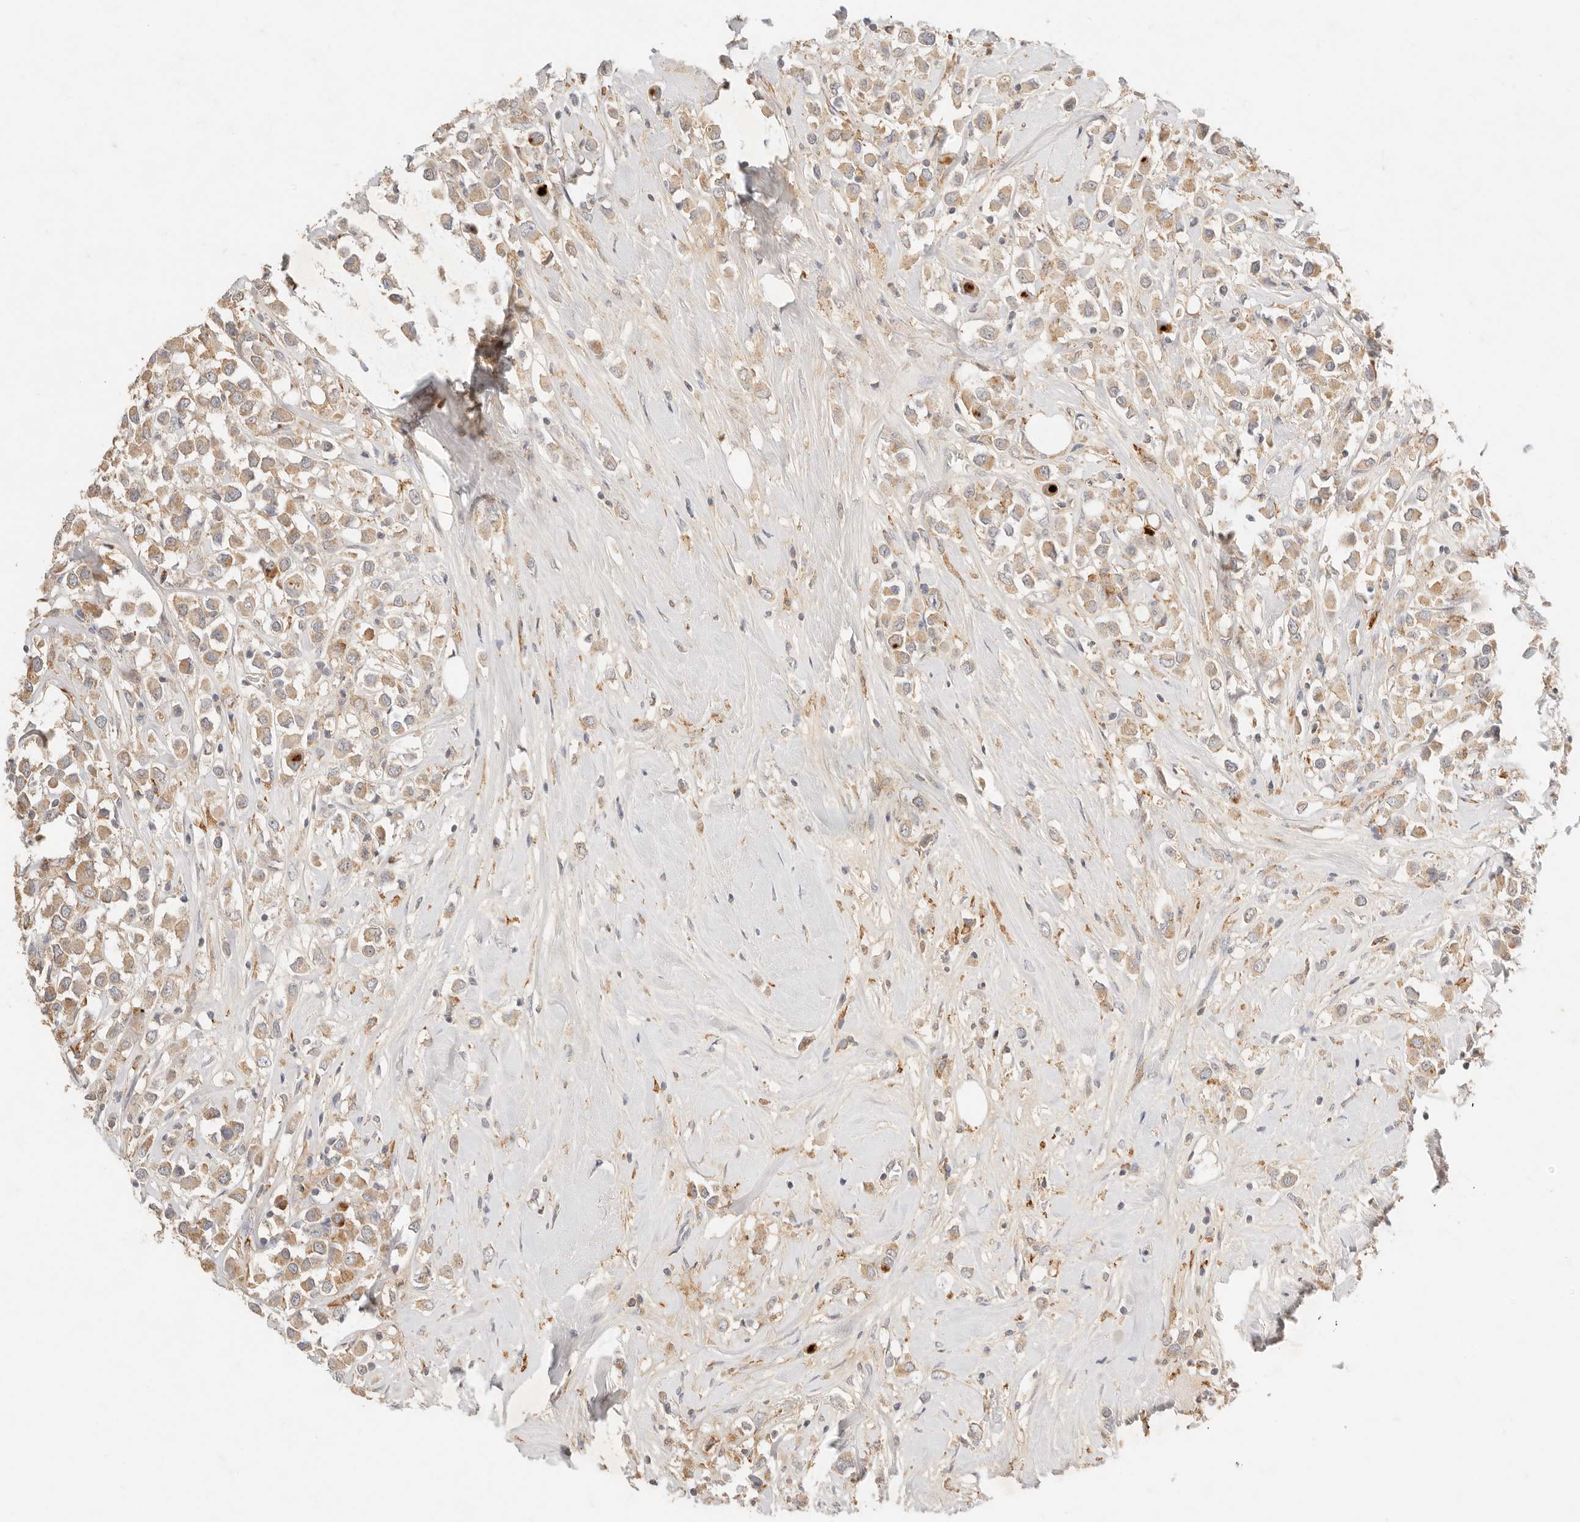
{"staining": {"intensity": "moderate", "quantity": ">75%", "location": "cytoplasmic/membranous"}, "tissue": "breast cancer", "cell_type": "Tumor cells", "image_type": "cancer", "snomed": [{"axis": "morphology", "description": "Duct carcinoma"}, {"axis": "topography", "description": "Breast"}], "caption": "IHC staining of infiltrating ductal carcinoma (breast), which reveals medium levels of moderate cytoplasmic/membranous staining in approximately >75% of tumor cells indicating moderate cytoplasmic/membranous protein staining. The staining was performed using DAB (3,3'-diaminobenzidine) (brown) for protein detection and nuclei were counterstained in hematoxylin (blue).", "gene": "HK2", "patient": {"sex": "female", "age": 61}}